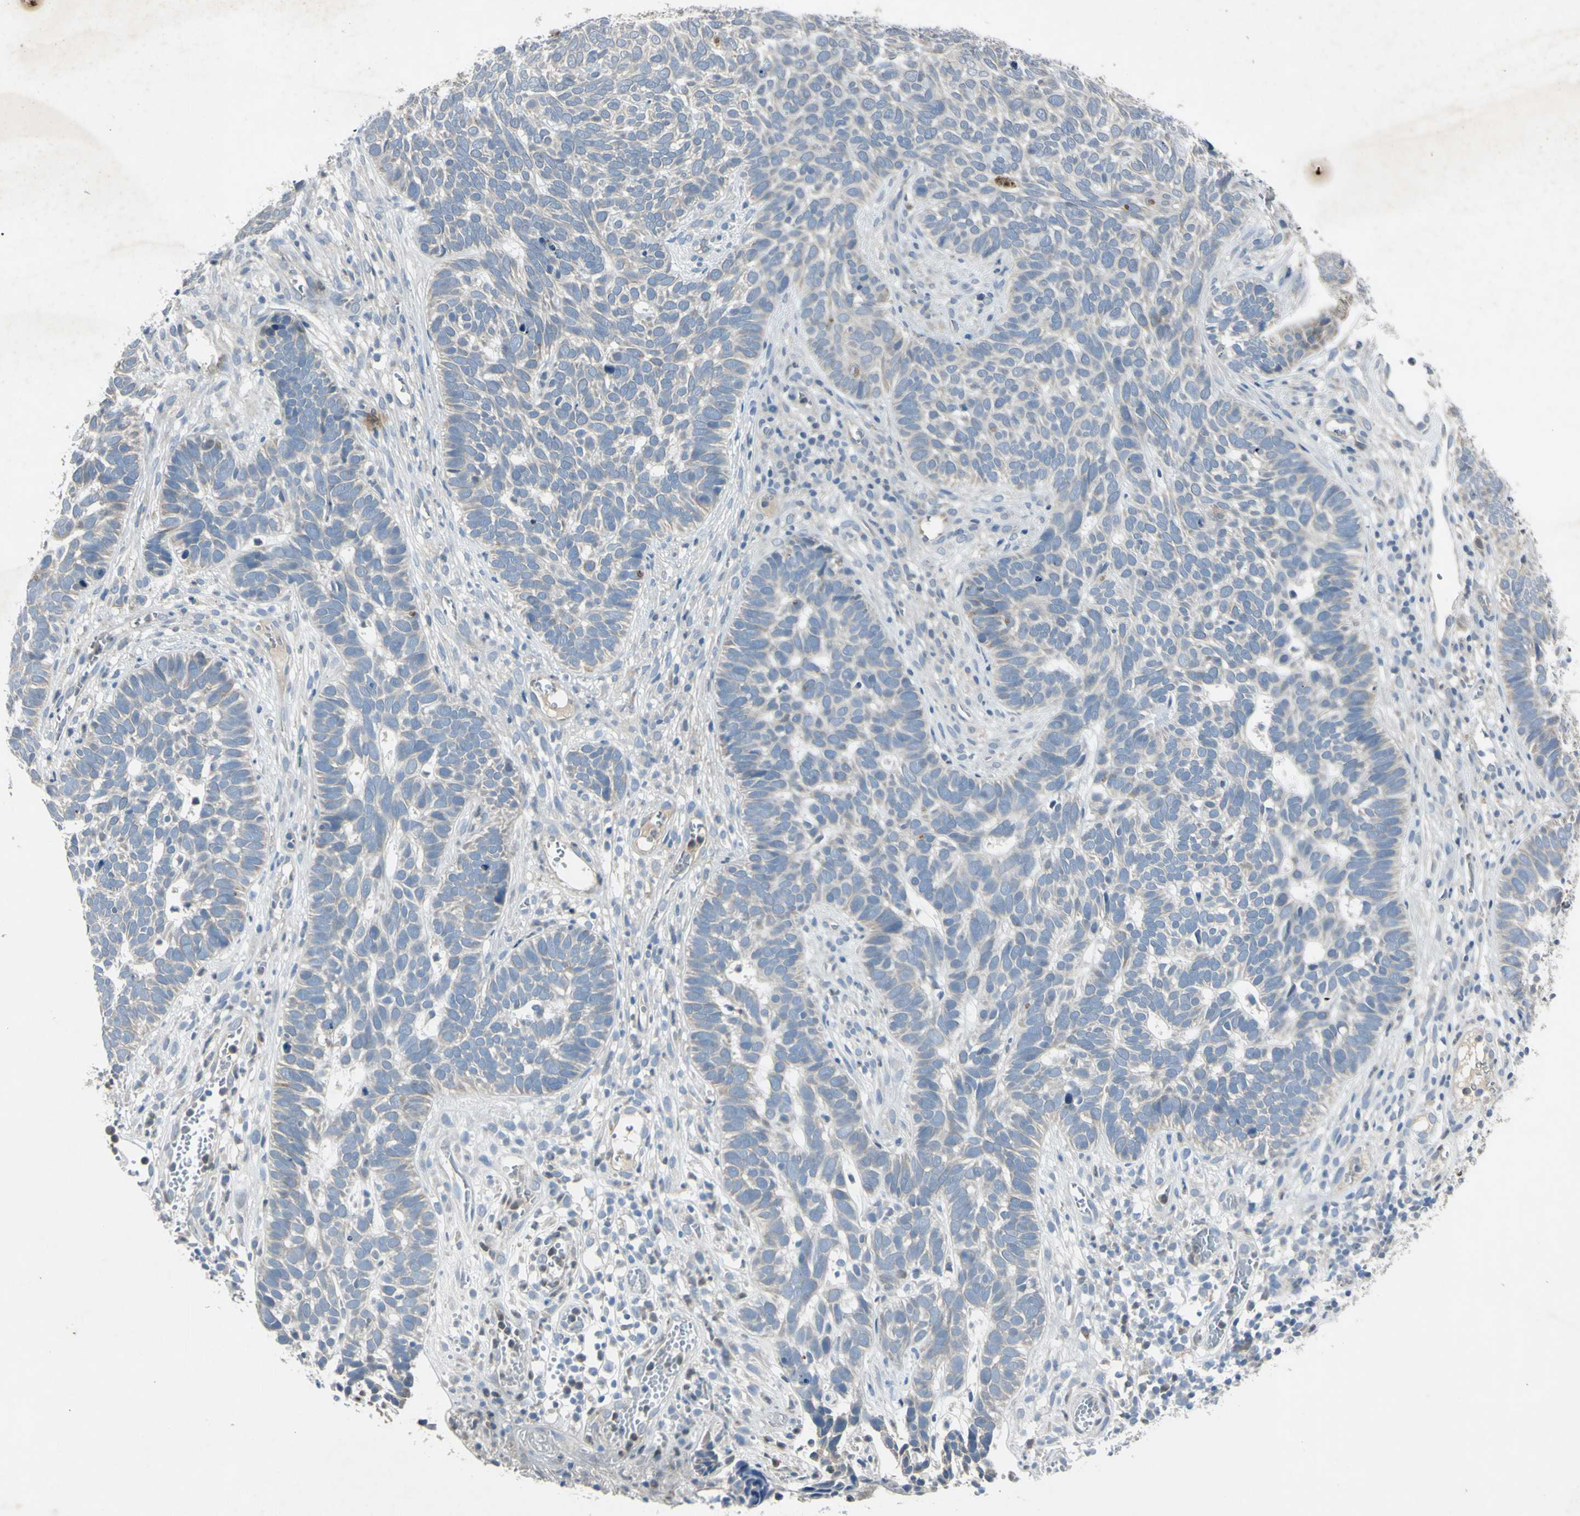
{"staining": {"intensity": "negative", "quantity": "none", "location": "none"}, "tissue": "skin cancer", "cell_type": "Tumor cells", "image_type": "cancer", "snomed": [{"axis": "morphology", "description": "Basal cell carcinoma"}, {"axis": "topography", "description": "Skin"}], "caption": "Human skin cancer stained for a protein using immunohistochemistry exhibits no staining in tumor cells.", "gene": "AATK", "patient": {"sex": "male", "age": 87}}